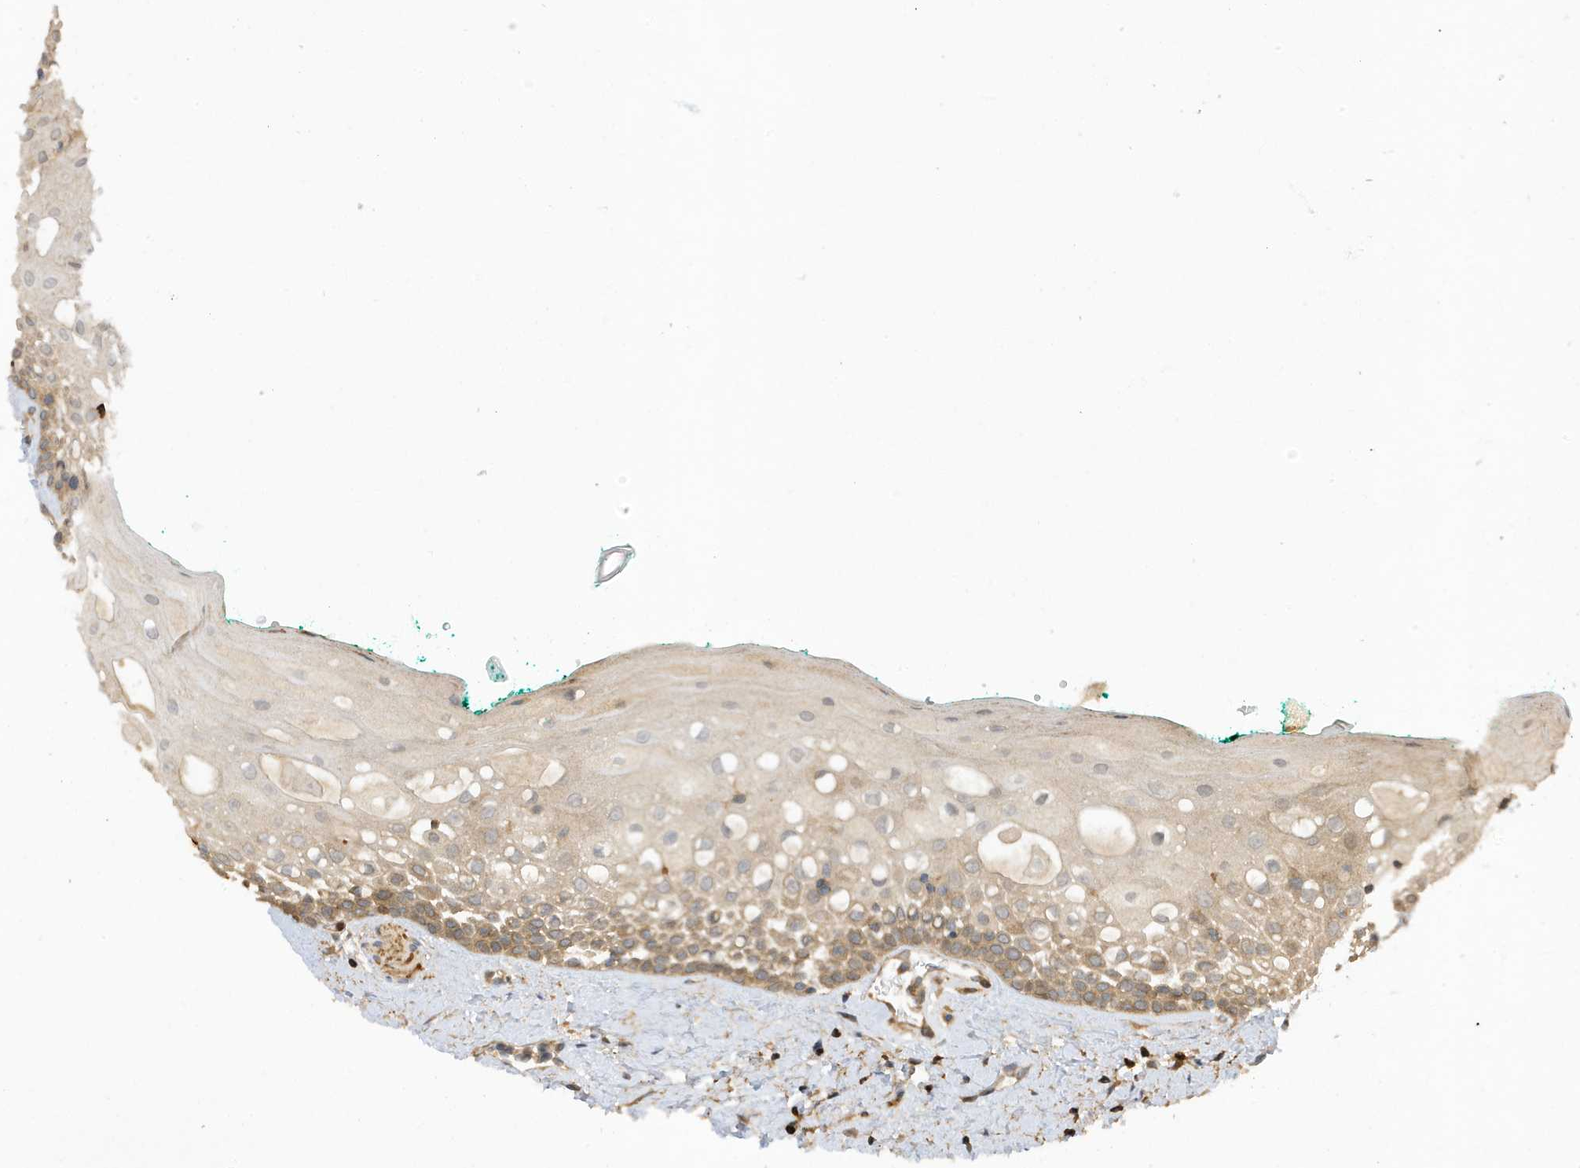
{"staining": {"intensity": "moderate", "quantity": "25%-75%", "location": "cytoplasmic/membranous,nuclear"}, "tissue": "oral mucosa", "cell_type": "Squamous epithelial cells", "image_type": "normal", "snomed": [{"axis": "morphology", "description": "Normal tissue, NOS"}, {"axis": "topography", "description": "Oral tissue"}], "caption": "IHC of unremarkable human oral mucosa demonstrates medium levels of moderate cytoplasmic/membranous,nuclear staining in about 25%-75% of squamous epithelial cells.", "gene": "PHACTR2", "patient": {"sex": "female", "age": 70}}